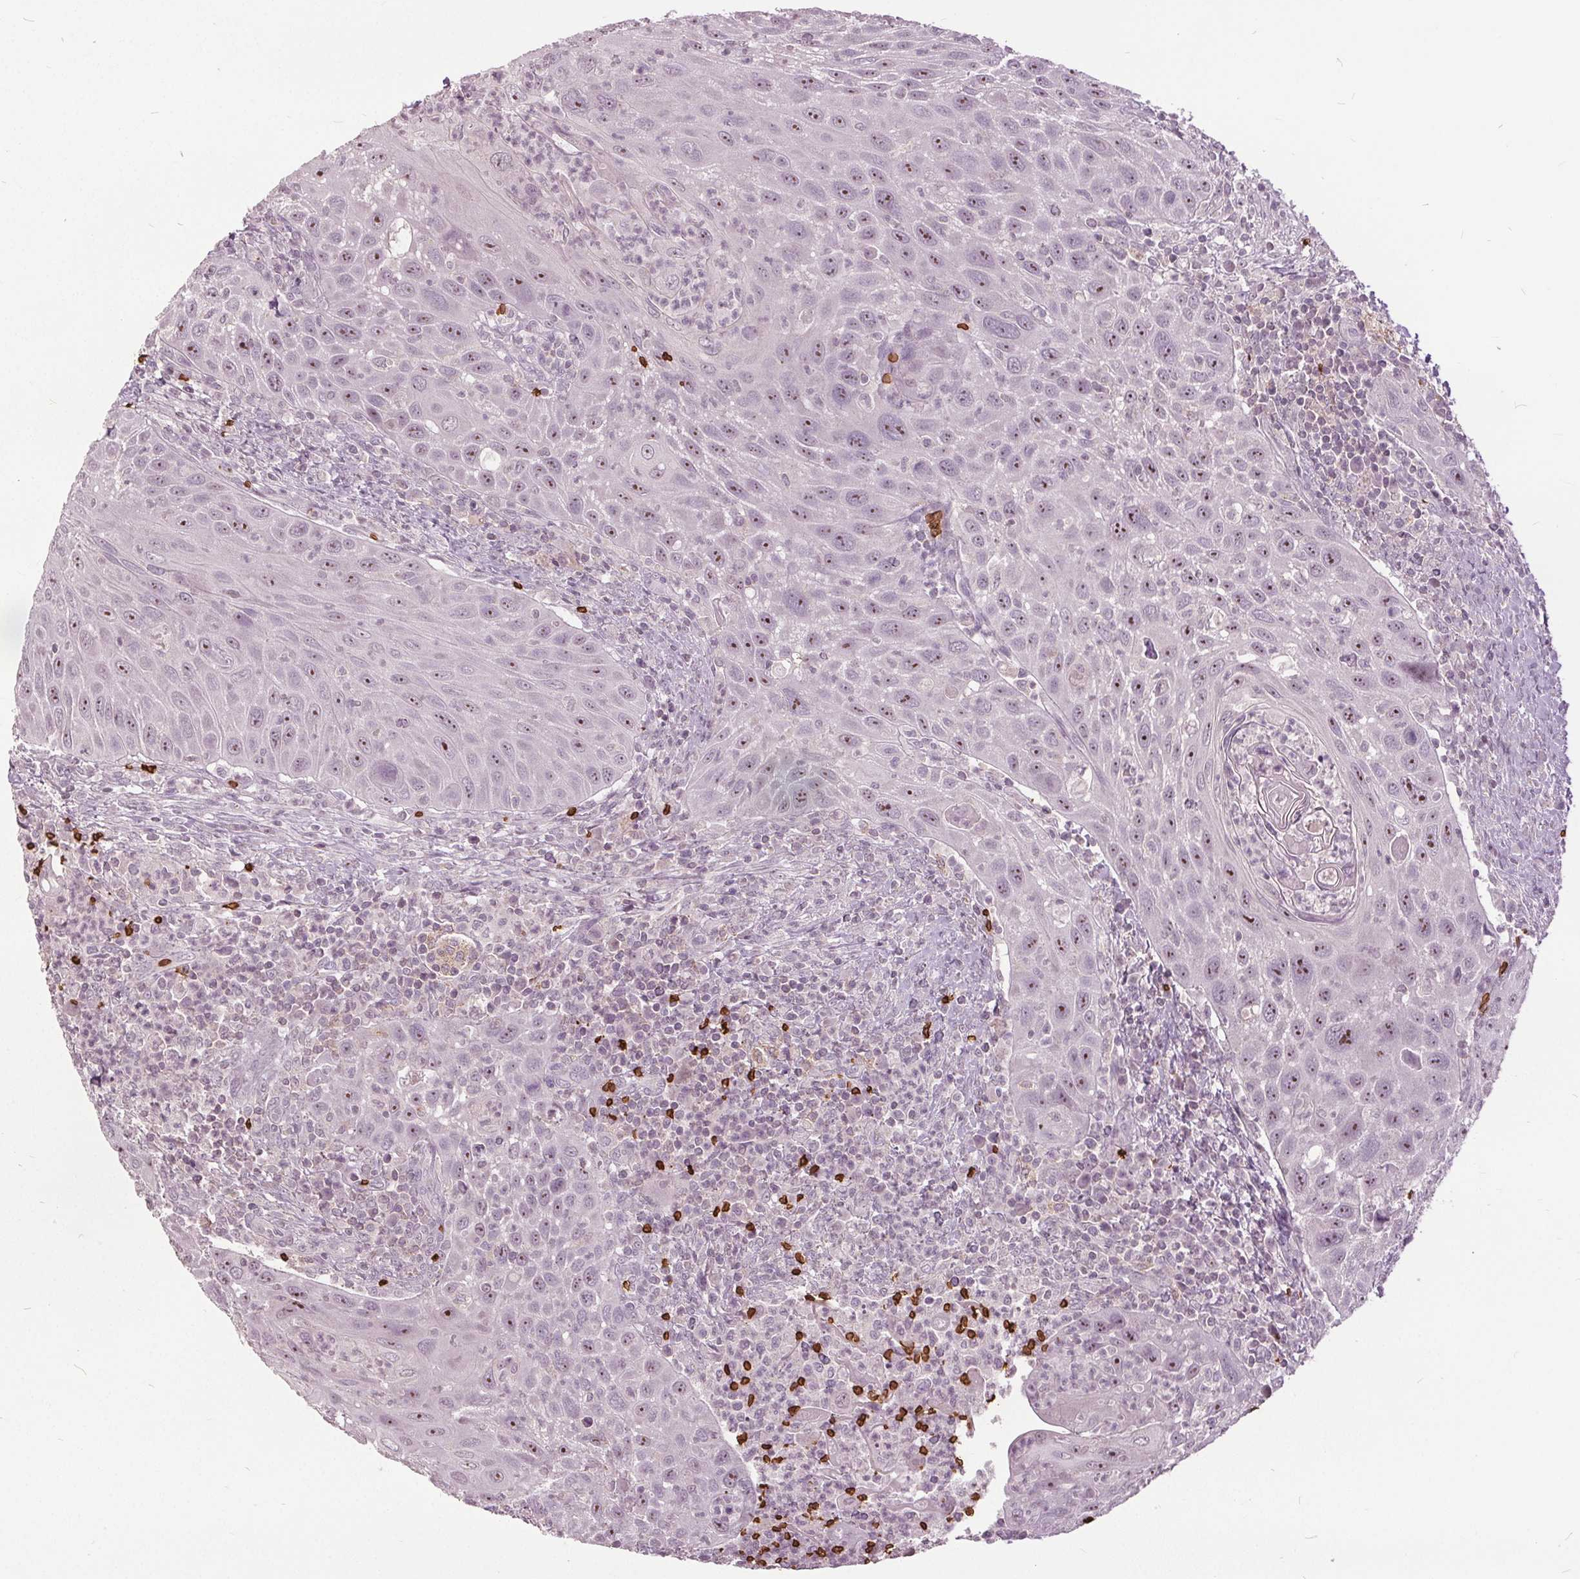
{"staining": {"intensity": "moderate", "quantity": "<25%", "location": "nuclear"}, "tissue": "head and neck cancer", "cell_type": "Tumor cells", "image_type": "cancer", "snomed": [{"axis": "morphology", "description": "Squamous cell carcinoma, NOS"}, {"axis": "topography", "description": "Head-Neck"}], "caption": "Human head and neck cancer stained for a protein (brown) displays moderate nuclear positive staining in about <25% of tumor cells.", "gene": "SLC4A1", "patient": {"sex": "male", "age": 69}}